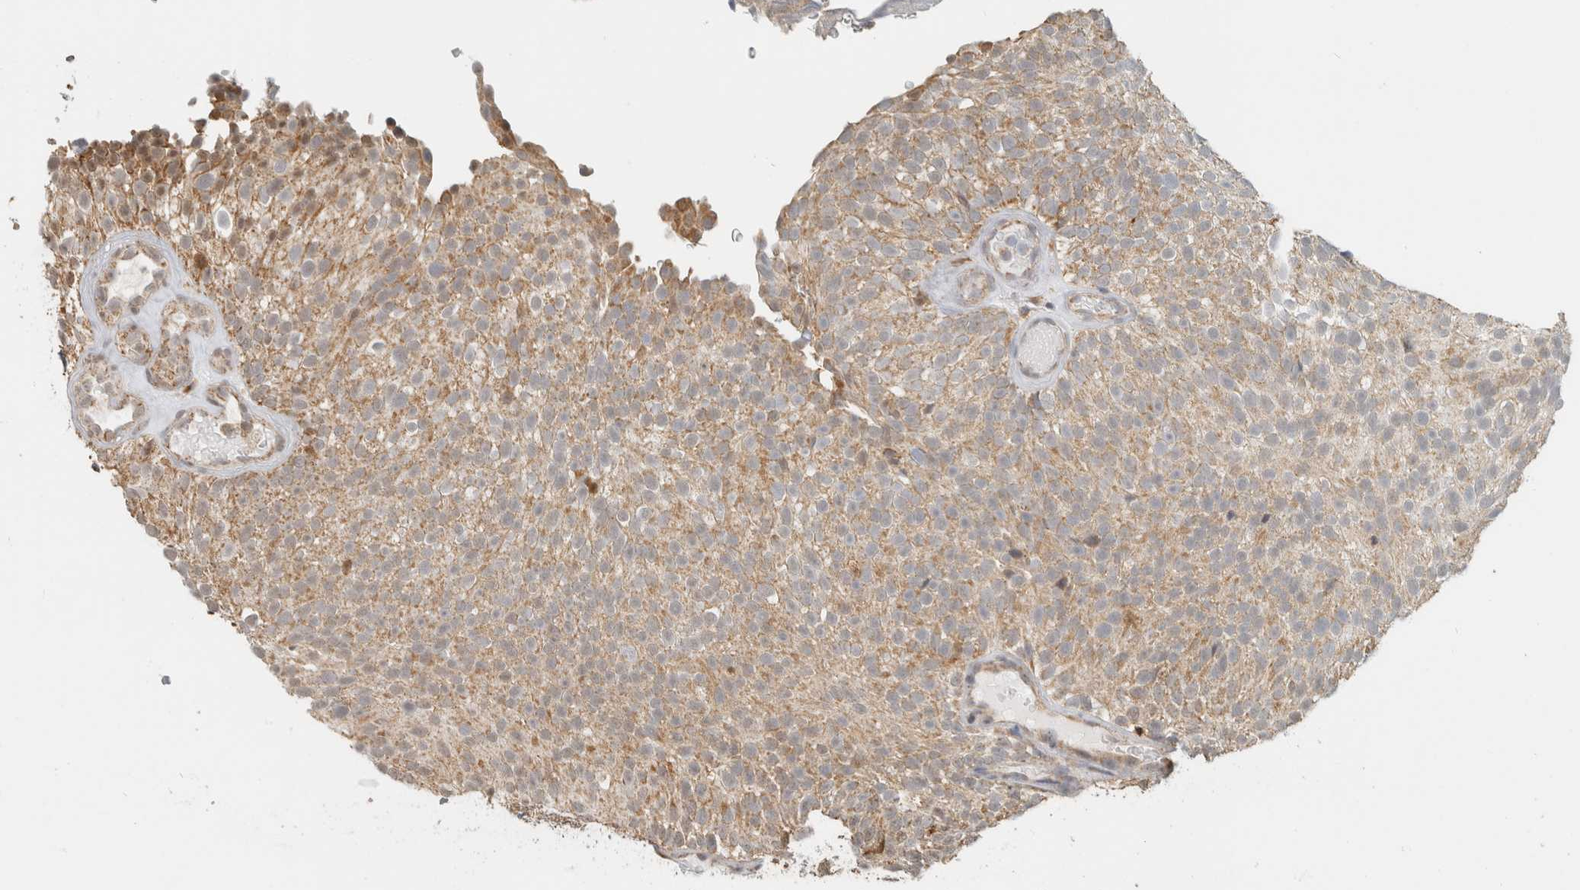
{"staining": {"intensity": "moderate", "quantity": ">75%", "location": "cytoplasmic/membranous"}, "tissue": "urothelial cancer", "cell_type": "Tumor cells", "image_type": "cancer", "snomed": [{"axis": "morphology", "description": "Urothelial carcinoma, Low grade"}, {"axis": "topography", "description": "Urinary bladder"}], "caption": "Urothelial cancer stained with a protein marker shows moderate staining in tumor cells.", "gene": "CAPG", "patient": {"sex": "male", "age": 78}}